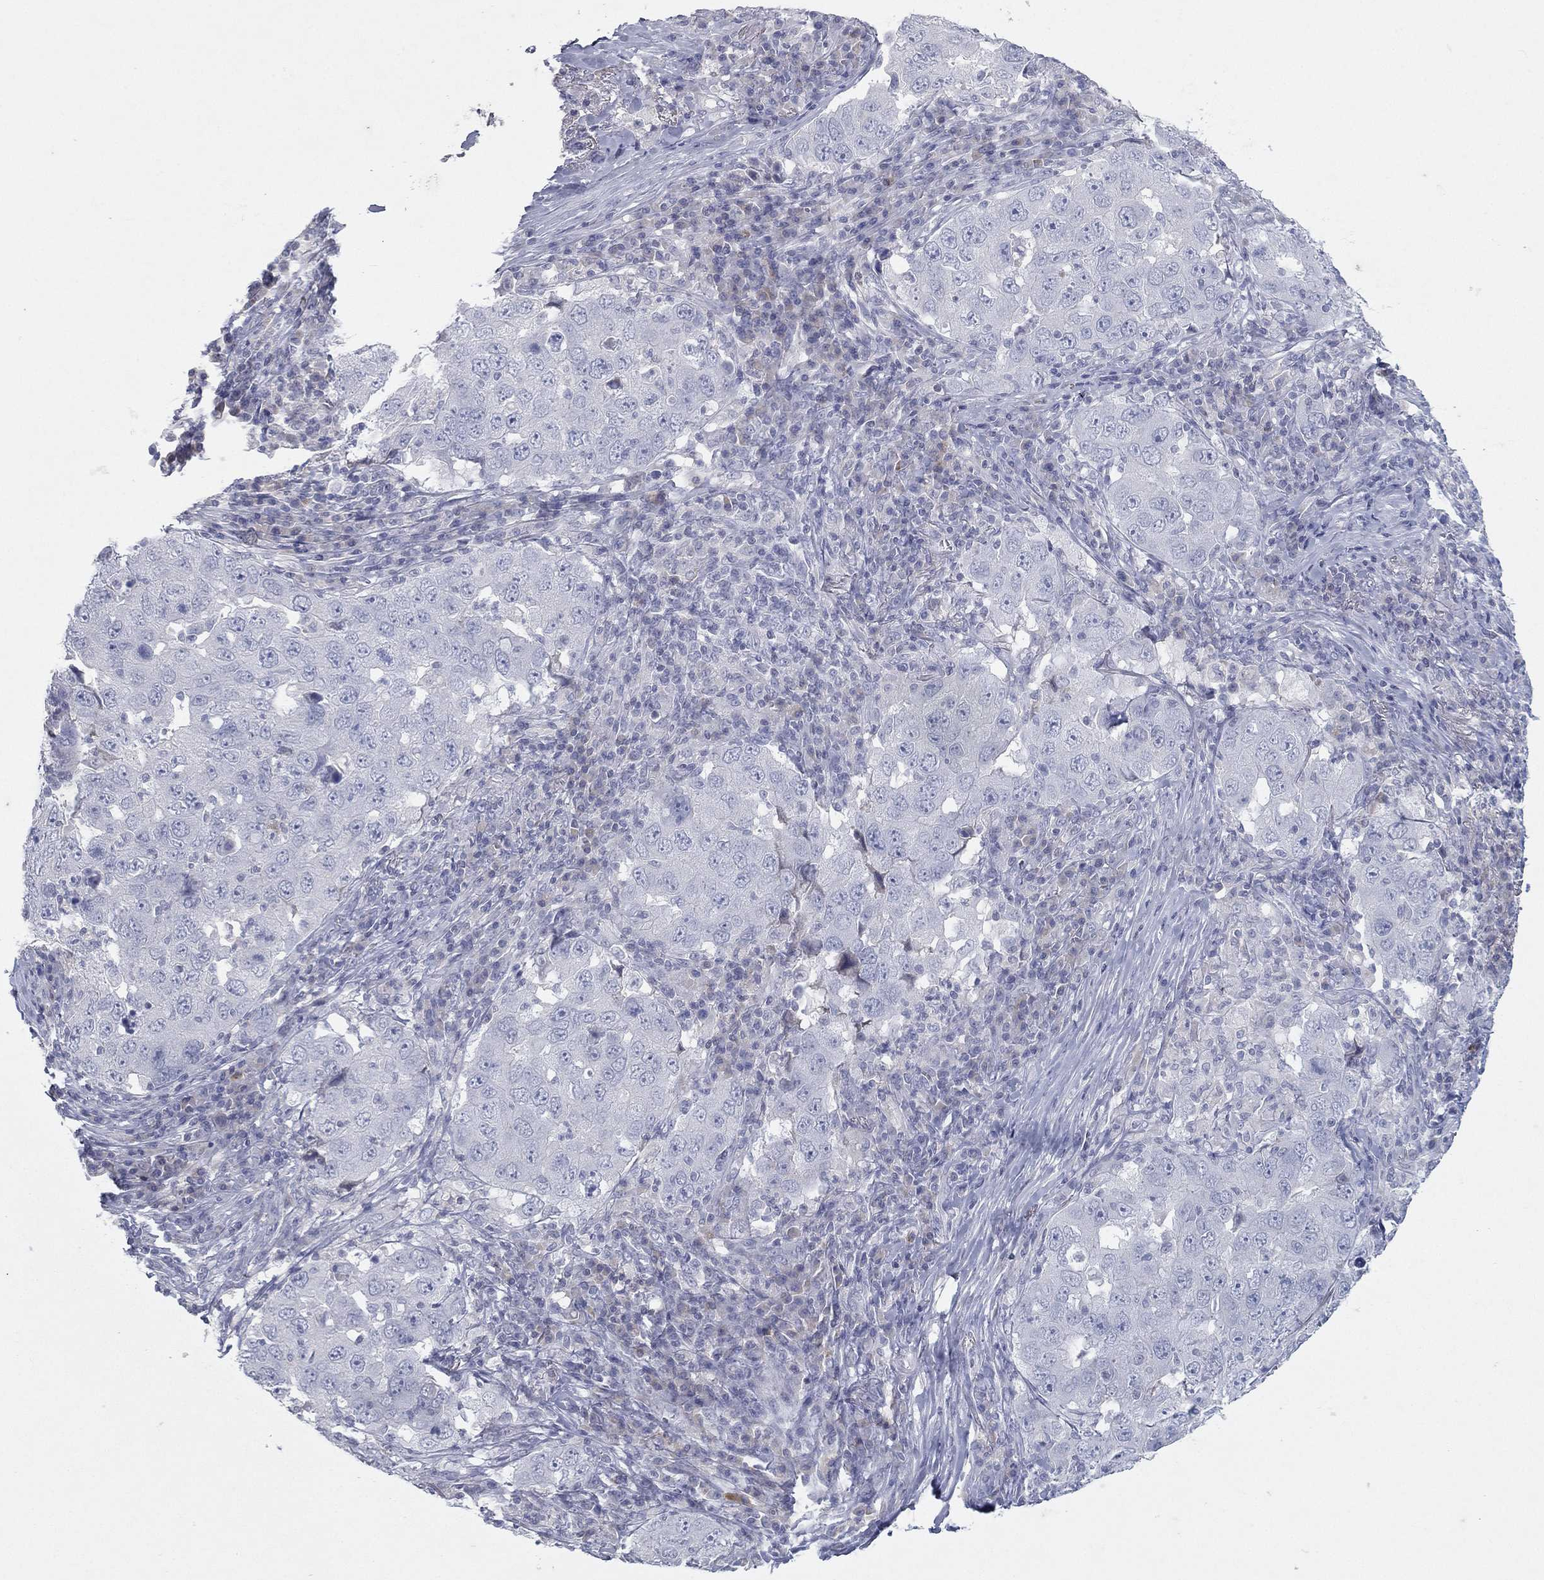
{"staining": {"intensity": "negative", "quantity": "none", "location": "none"}, "tissue": "lung cancer", "cell_type": "Tumor cells", "image_type": "cancer", "snomed": [{"axis": "morphology", "description": "Adenocarcinoma, NOS"}, {"axis": "topography", "description": "Lung"}], "caption": "Tumor cells show no significant staining in adenocarcinoma (lung).", "gene": "CPT1B", "patient": {"sex": "male", "age": 73}}